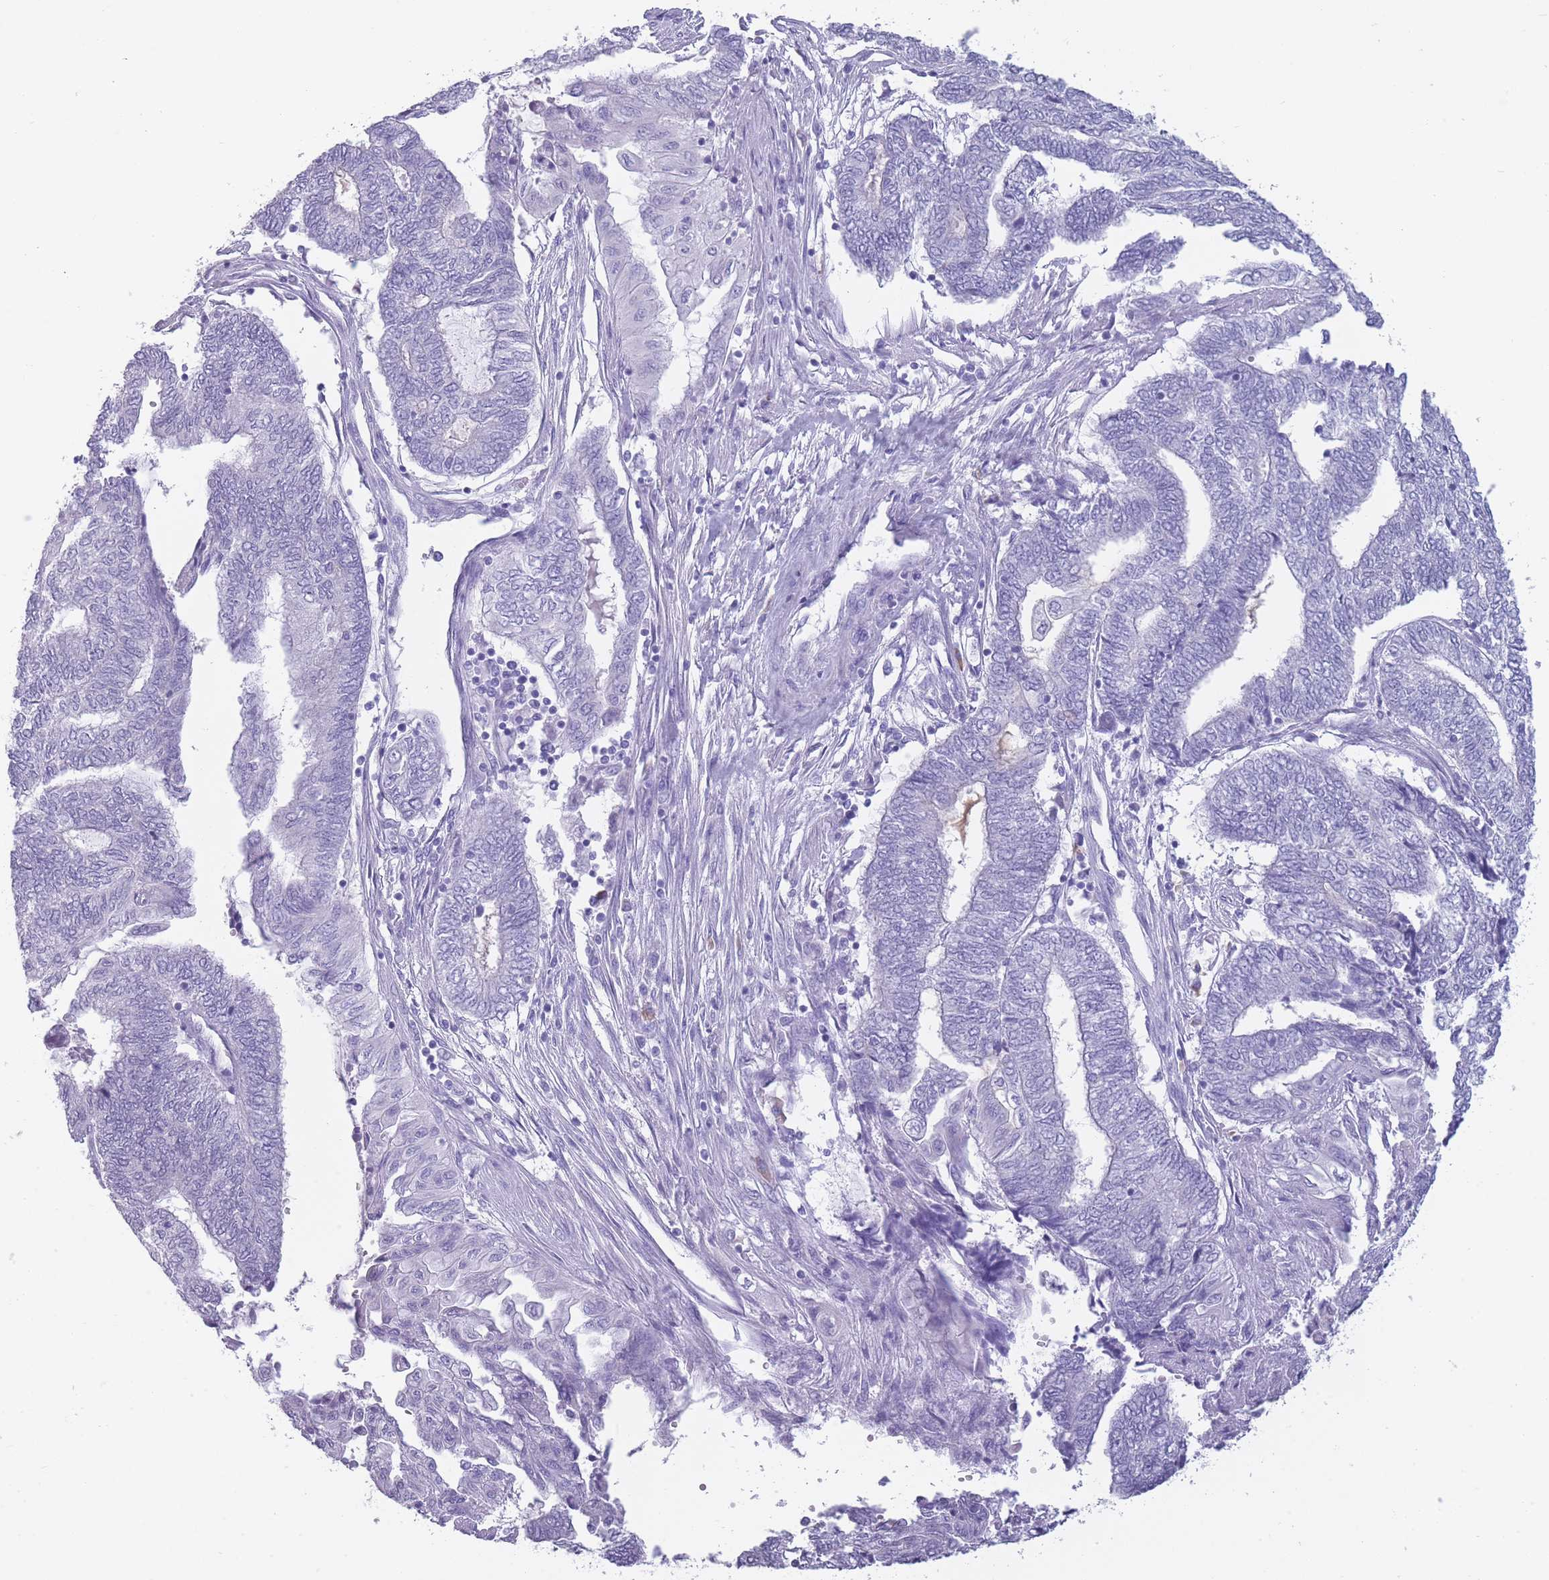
{"staining": {"intensity": "negative", "quantity": "none", "location": "none"}, "tissue": "endometrial cancer", "cell_type": "Tumor cells", "image_type": "cancer", "snomed": [{"axis": "morphology", "description": "Adenocarcinoma, NOS"}, {"axis": "topography", "description": "Uterus"}, {"axis": "topography", "description": "Endometrium"}], "caption": "Tumor cells show no significant staining in endometrial cancer (adenocarcinoma).", "gene": "DCANP1", "patient": {"sex": "female", "age": 70}}